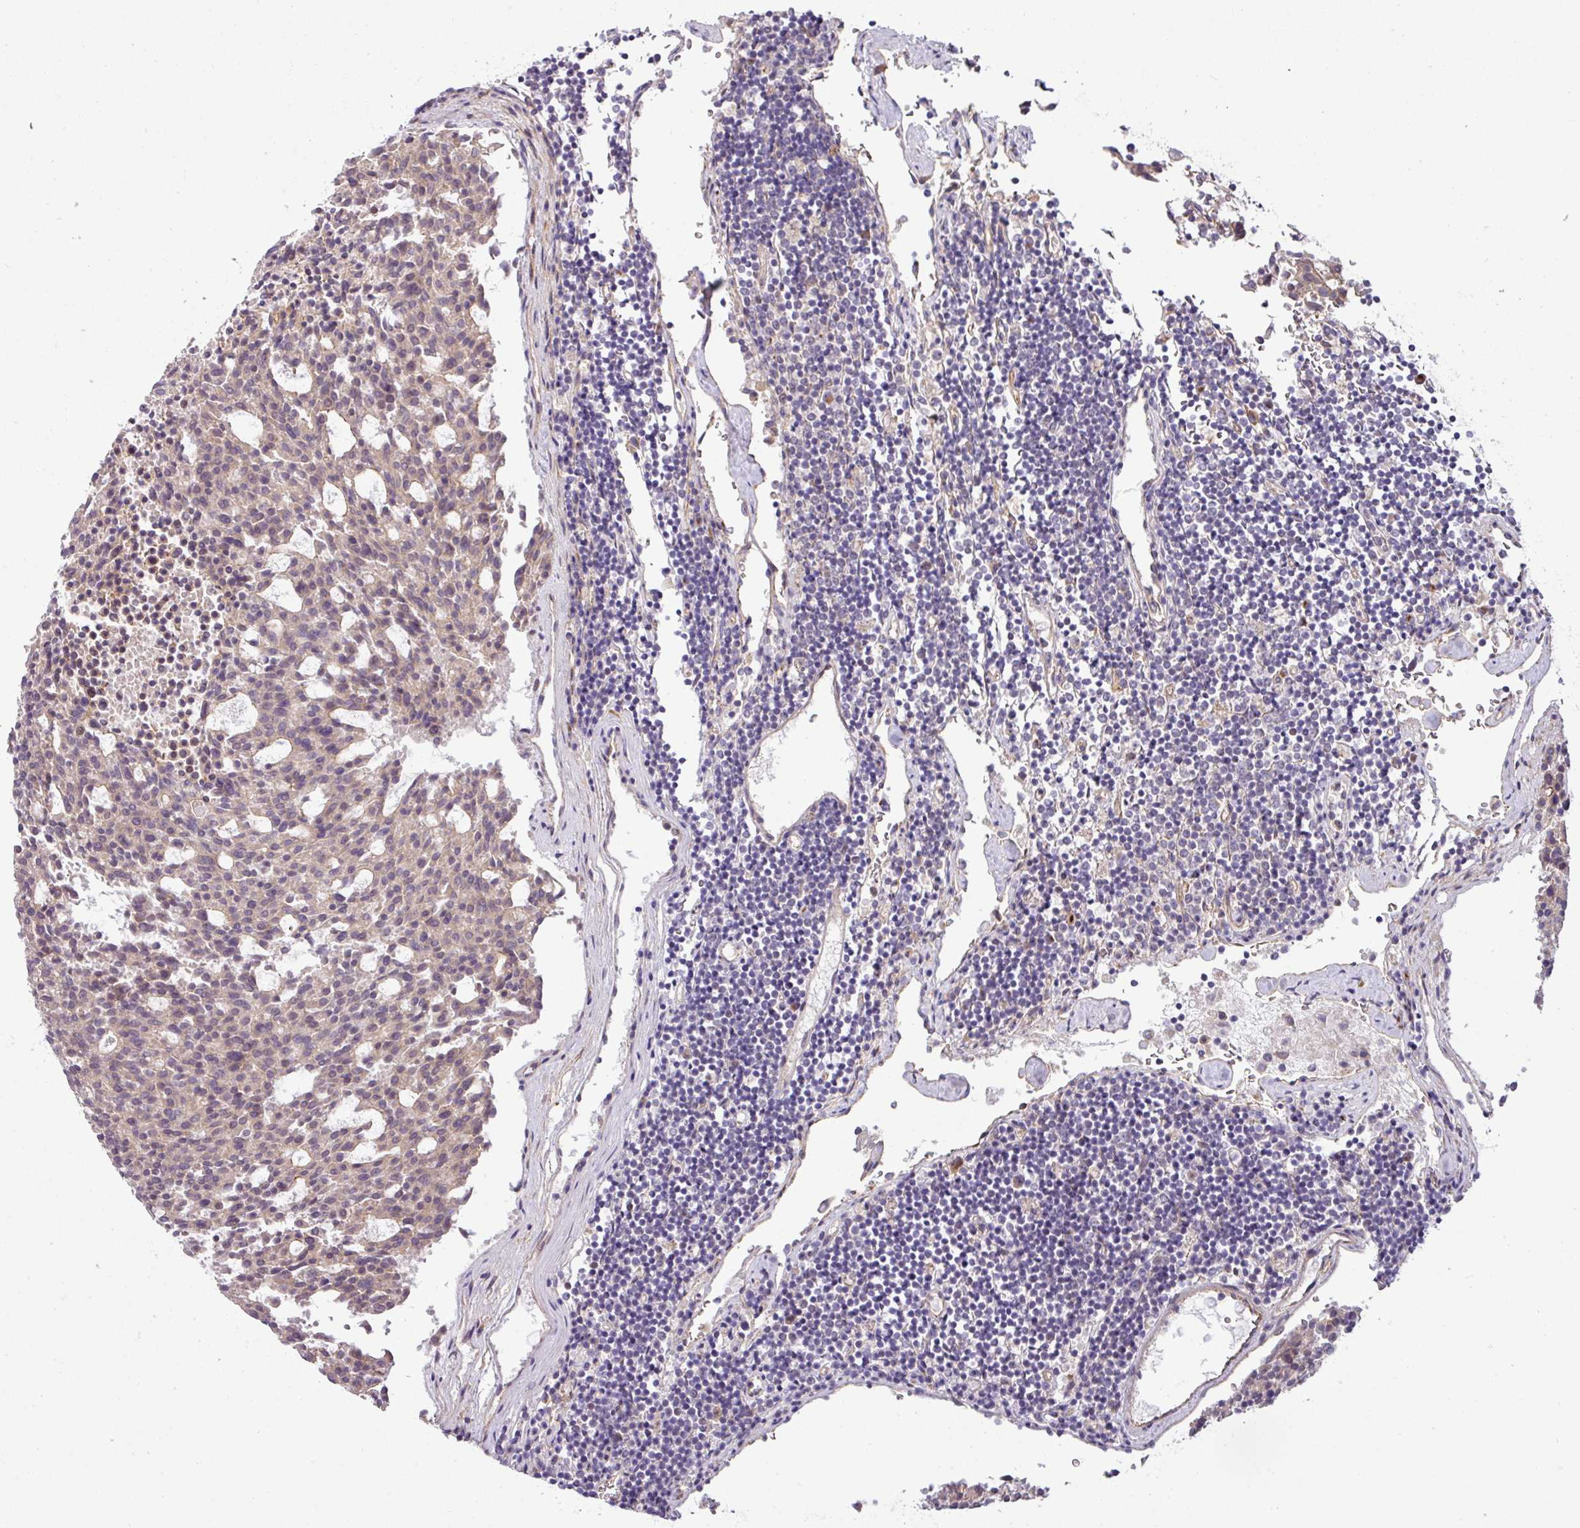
{"staining": {"intensity": "weak", "quantity": "25%-75%", "location": "cytoplasmic/membranous,nuclear"}, "tissue": "carcinoid", "cell_type": "Tumor cells", "image_type": "cancer", "snomed": [{"axis": "morphology", "description": "Carcinoid, malignant, NOS"}, {"axis": "topography", "description": "Pancreas"}], "caption": "Immunohistochemical staining of carcinoid reveals low levels of weak cytoplasmic/membranous and nuclear protein positivity in approximately 25%-75% of tumor cells.", "gene": "TIMMDC1", "patient": {"sex": "female", "age": 54}}